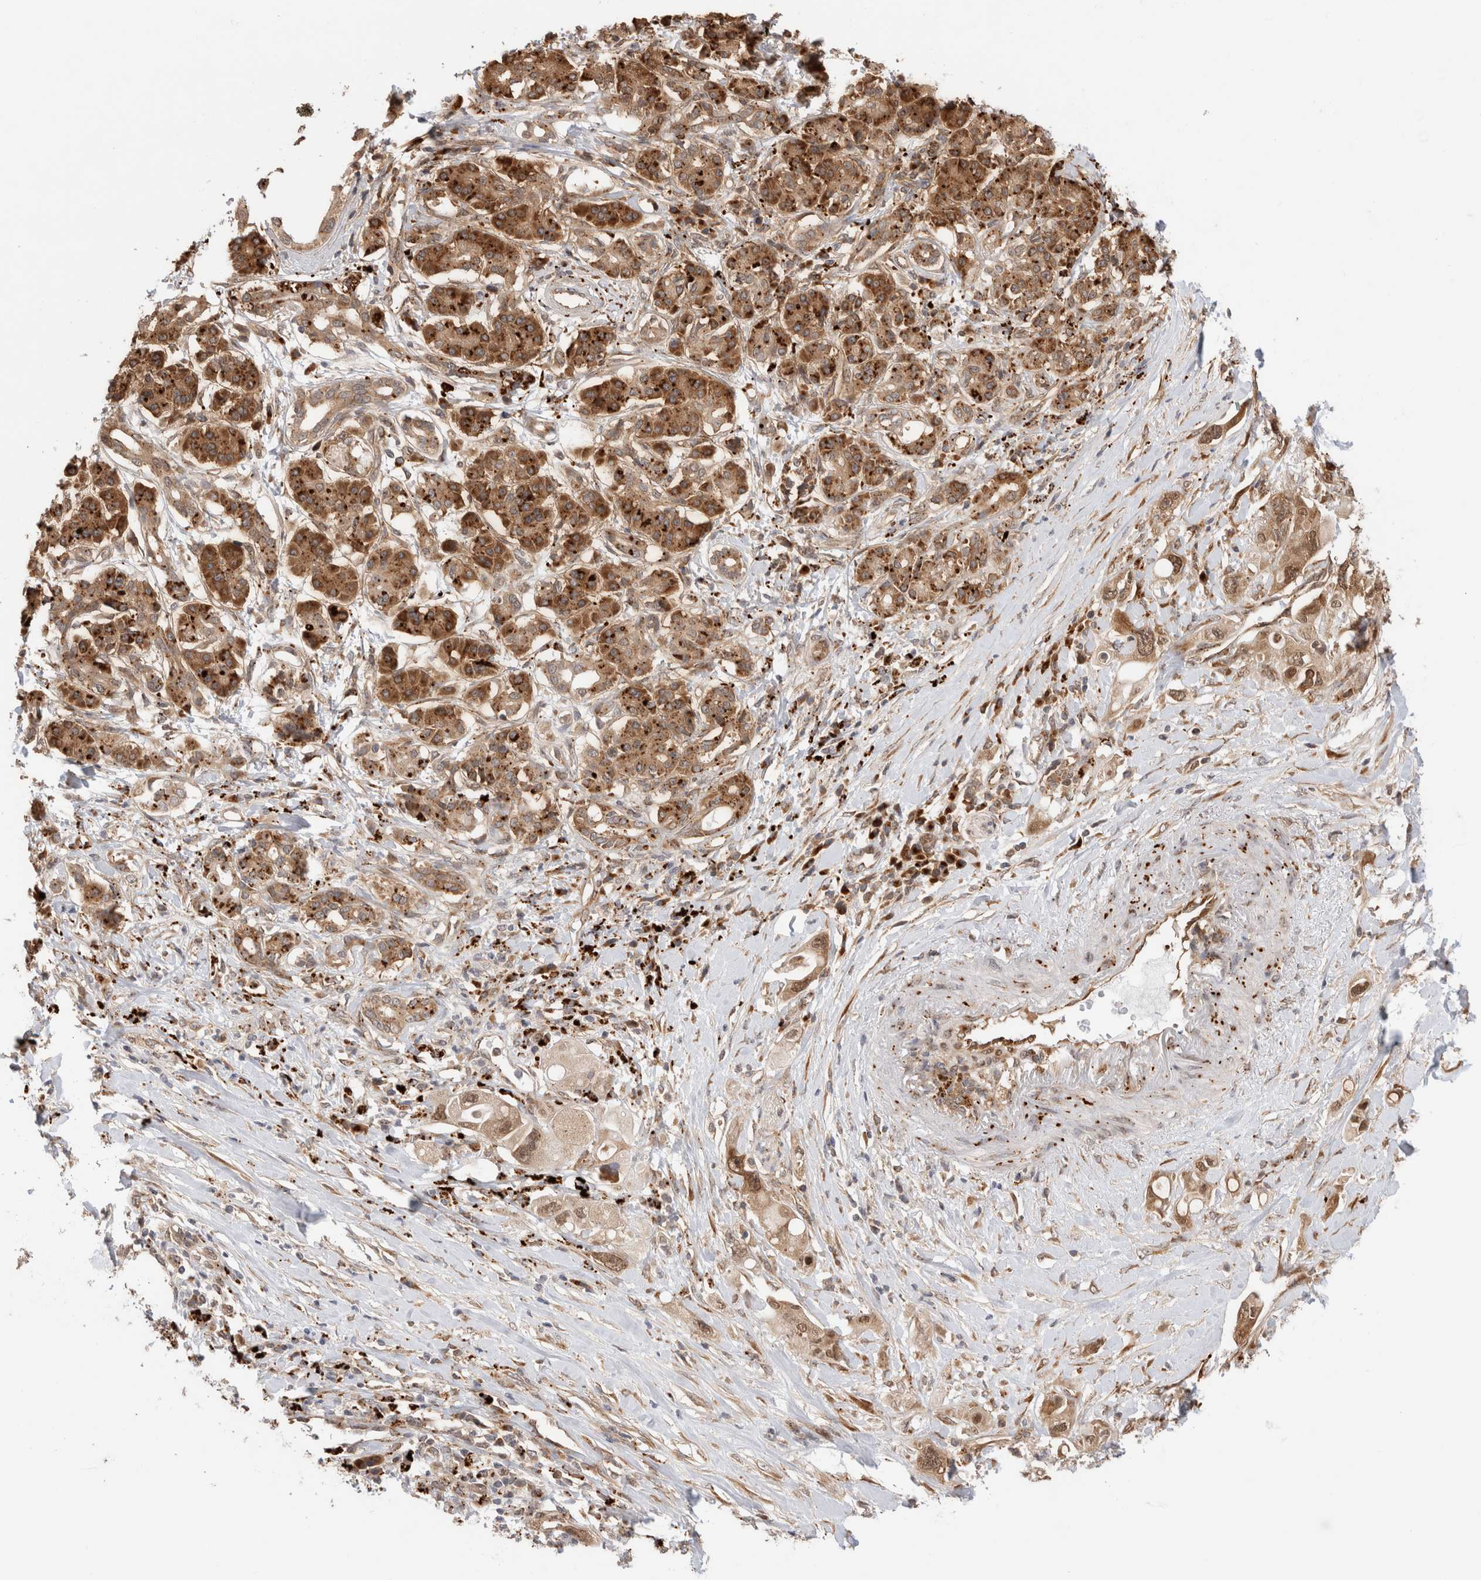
{"staining": {"intensity": "moderate", "quantity": ">75%", "location": "cytoplasmic/membranous,nuclear"}, "tissue": "pancreatic cancer", "cell_type": "Tumor cells", "image_type": "cancer", "snomed": [{"axis": "morphology", "description": "Adenocarcinoma, NOS"}, {"axis": "topography", "description": "Pancreas"}], "caption": "Protein analysis of pancreatic adenocarcinoma tissue reveals moderate cytoplasmic/membranous and nuclear positivity in about >75% of tumor cells.", "gene": "ACTL9", "patient": {"sex": "female", "age": 56}}